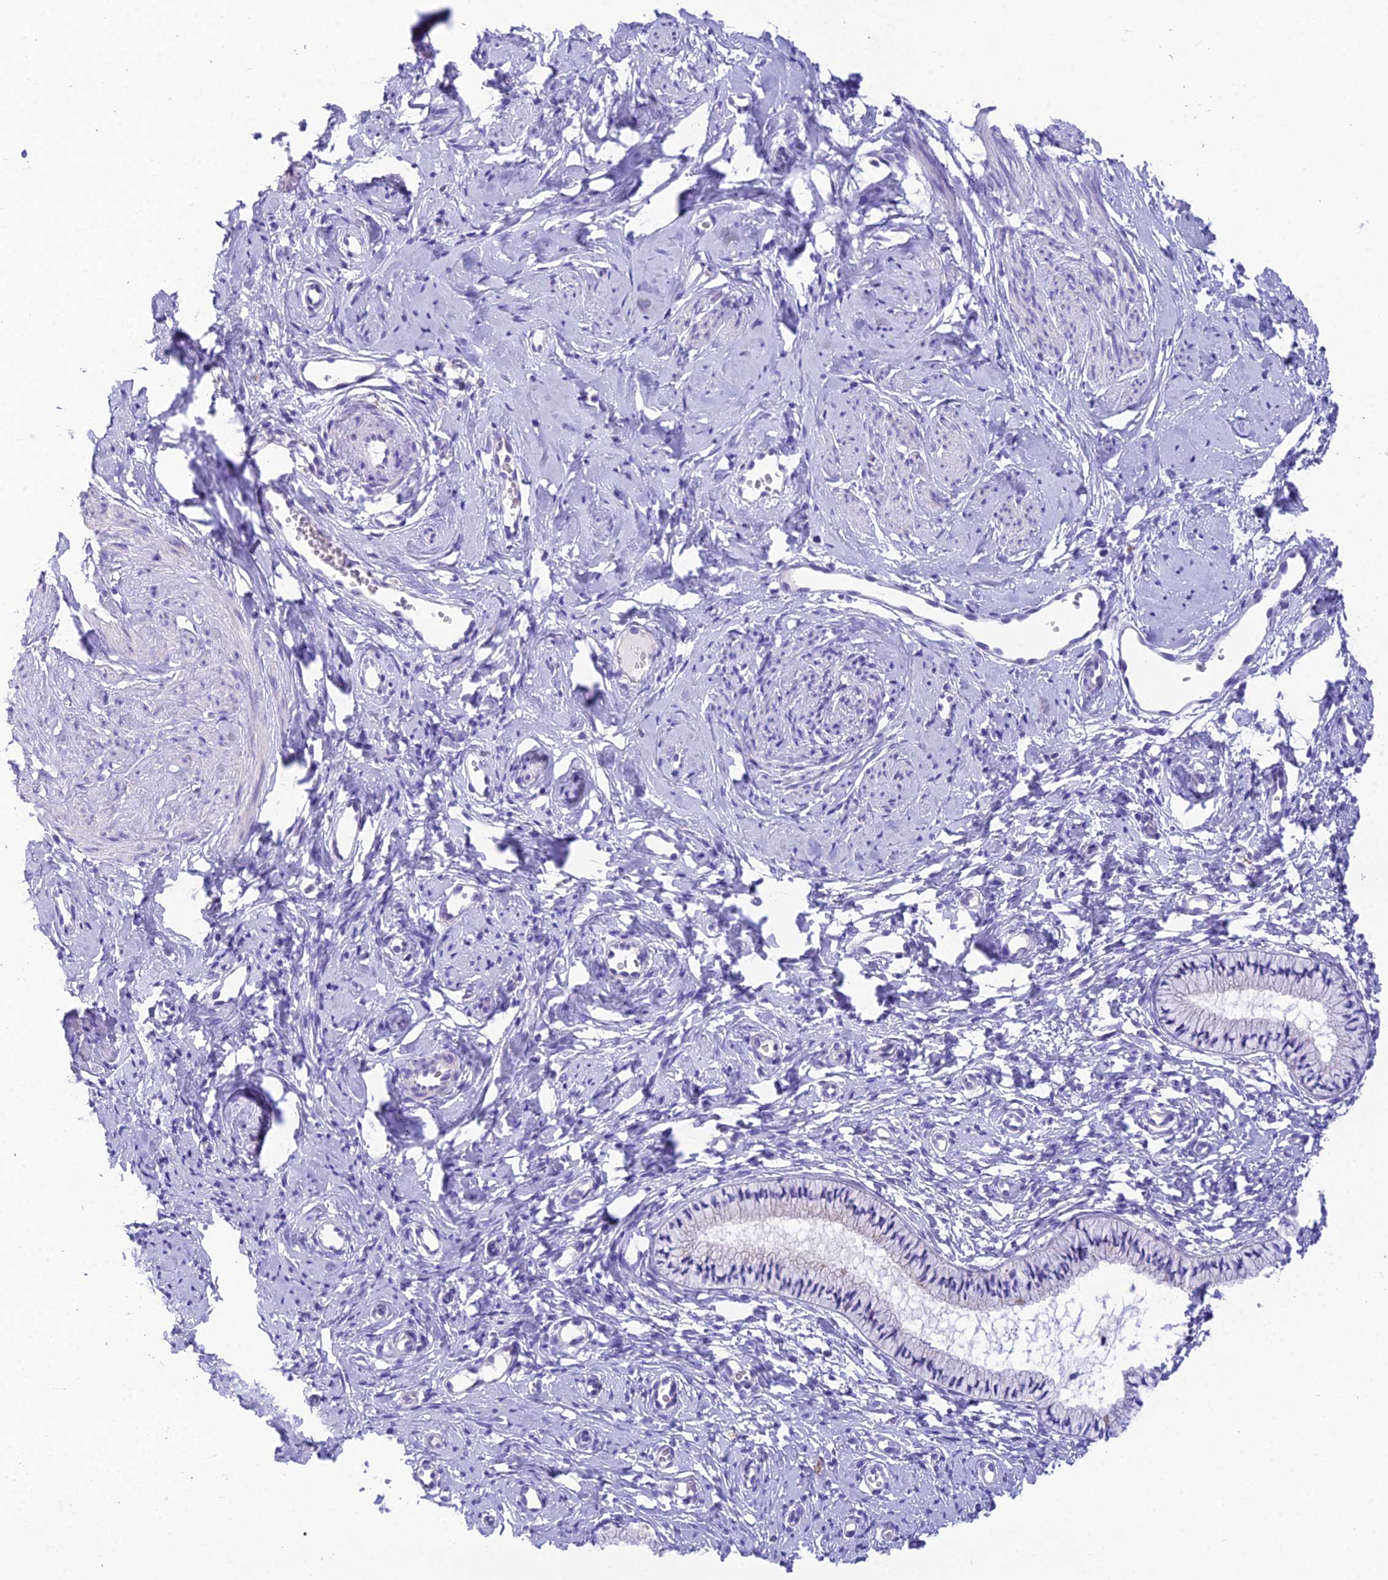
{"staining": {"intensity": "negative", "quantity": "none", "location": "none"}, "tissue": "cervix", "cell_type": "Glandular cells", "image_type": "normal", "snomed": [{"axis": "morphology", "description": "Normal tissue, NOS"}, {"axis": "topography", "description": "Cervix"}], "caption": "Immunohistochemistry (IHC) histopathology image of unremarkable cervix: cervix stained with DAB demonstrates no significant protein positivity in glandular cells. Brightfield microscopy of immunohistochemistry stained with DAB (brown) and hematoxylin (blue), captured at high magnification.", "gene": "MIIP", "patient": {"sex": "female", "age": 57}}